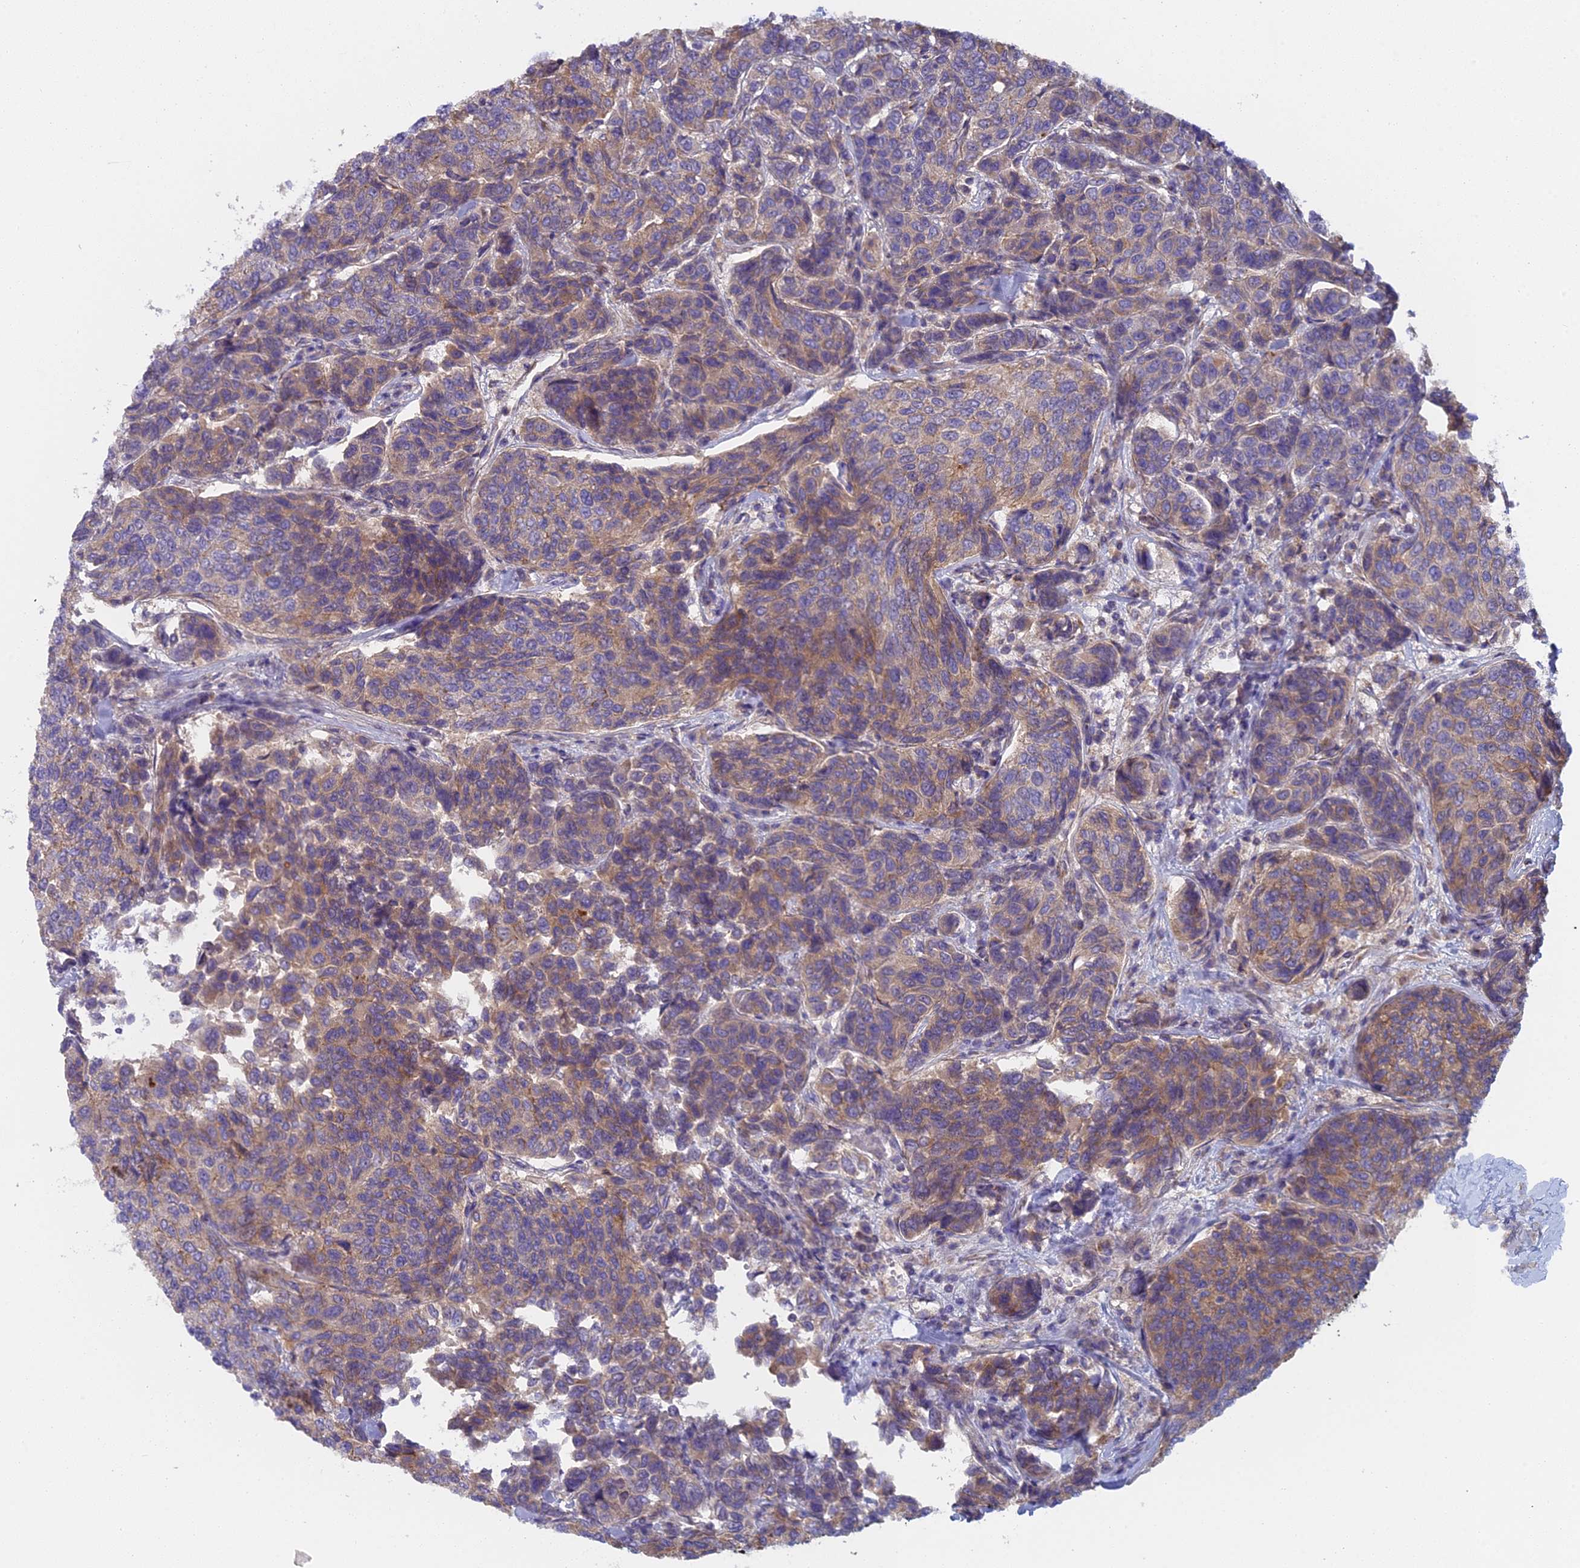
{"staining": {"intensity": "weak", "quantity": "25%-75%", "location": "cytoplasmic/membranous"}, "tissue": "breast cancer", "cell_type": "Tumor cells", "image_type": "cancer", "snomed": [{"axis": "morphology", "description": "Duct carcinoma"}, {"axis": "topography", "description": "Breast"}], "caption": "A brown stain shows weak cytoplasmic/membranous staining of a protein in breast cancer (infiltrating ductal carcinoma) tumor cells. The staining is performed using DAB (3,3'-diaminobenzidine) brown chromogen to label protein expression. The nuclei are counter-stained blue using hematoxylin.", "gene": "IFTAP", "patient": {"sex": "female", "age": 55}}